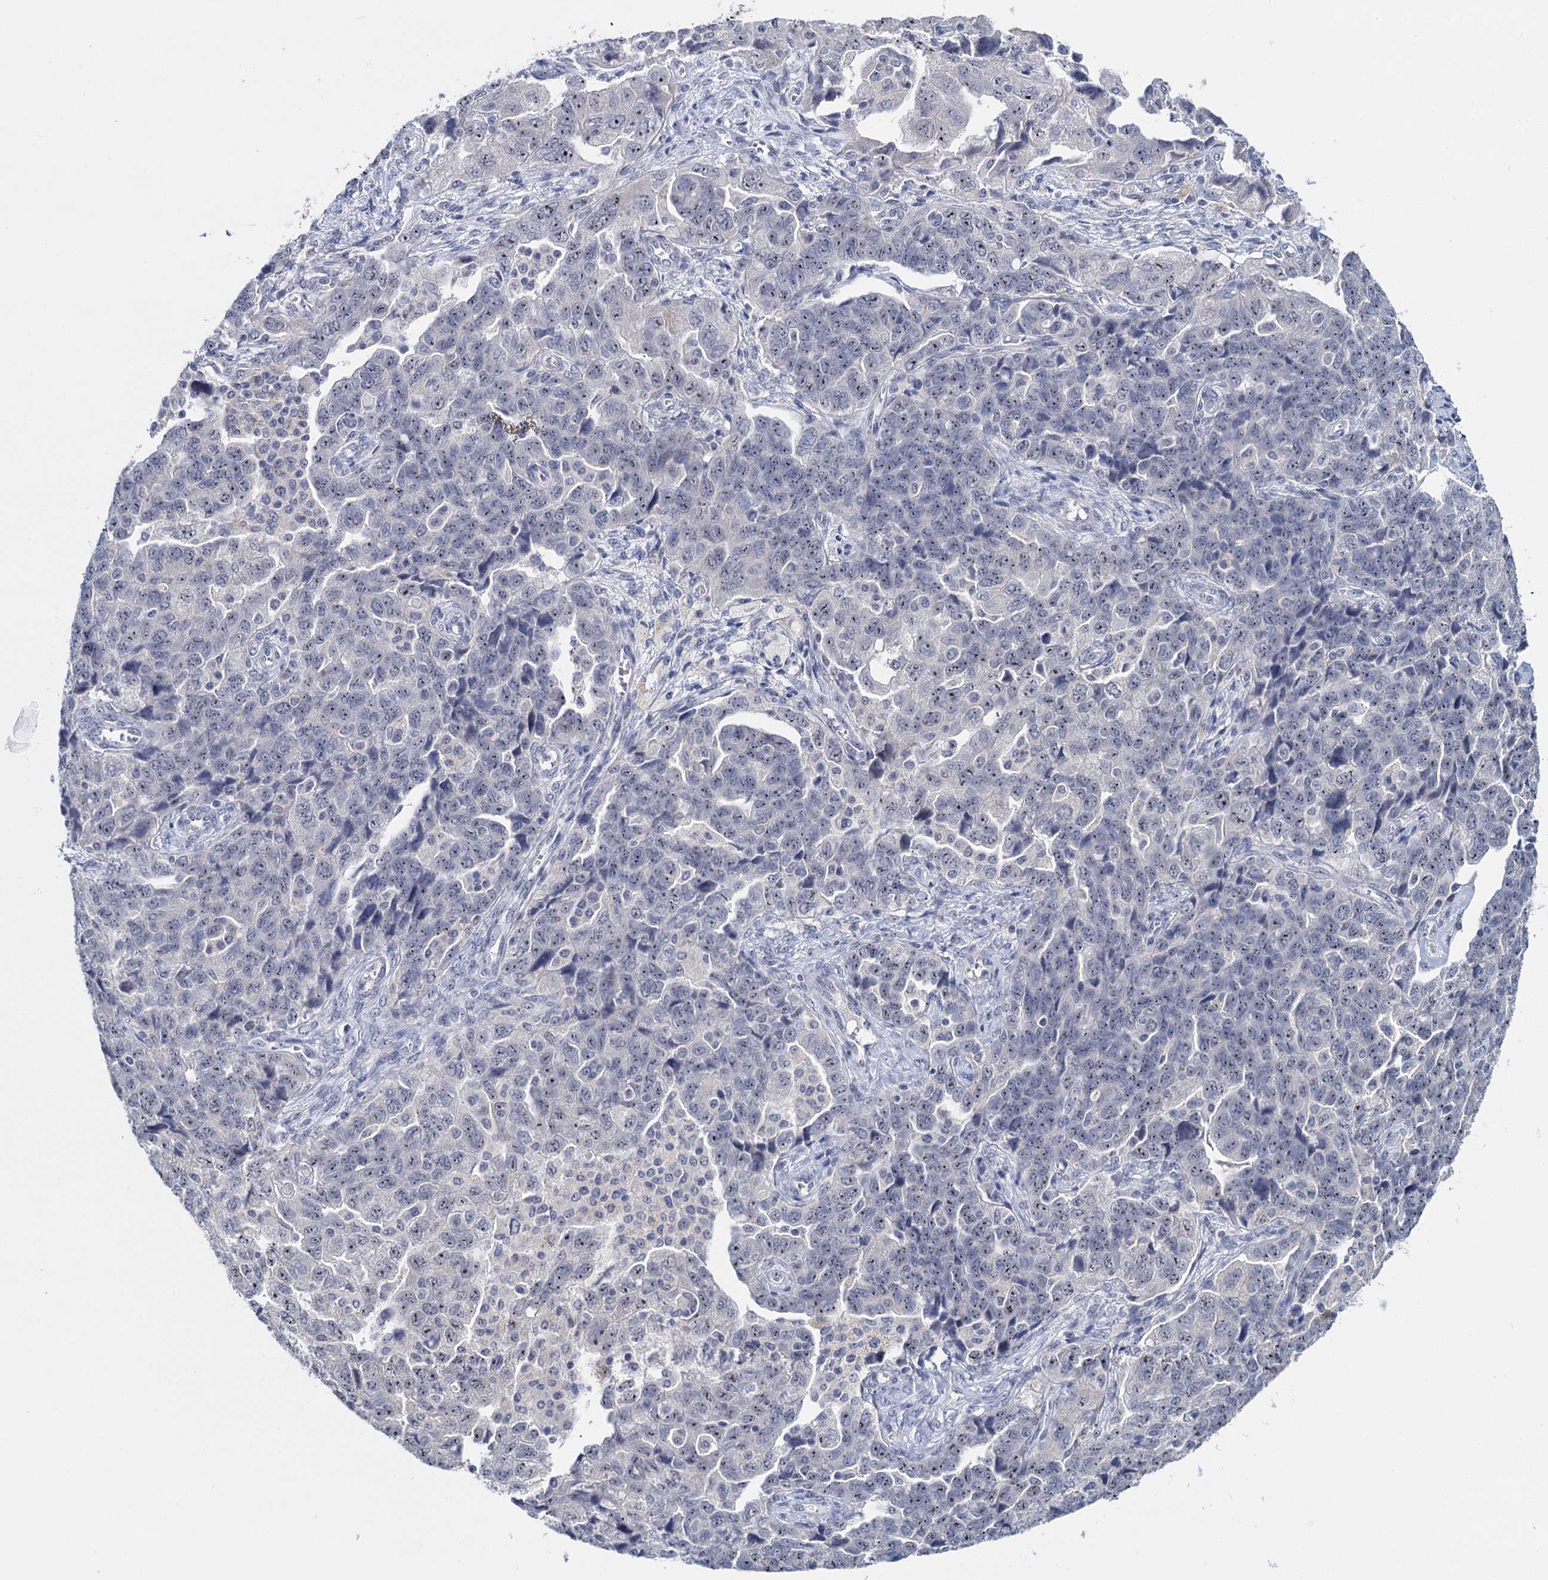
{"staining": {"intensity": "negative", "quantity": "none", "location": "none"}, "tissue": "ovarian cancer", "cell_type": "Tumor cells", "image_type": "cancer", "snomed": [{"axis": "morphology", "description": "Carcinoma, NOS"}, {"axis": "morphology", "description": "Cystadenocarcinoma, serous, NOS"}, {"axis": "topography", "description": "Ovary"}], "caption": "There is no significant positivity in tumor cells of carcinoma (ovarian).", "gene": "SFN", "patient": {"sex": "female", "age": 69}}